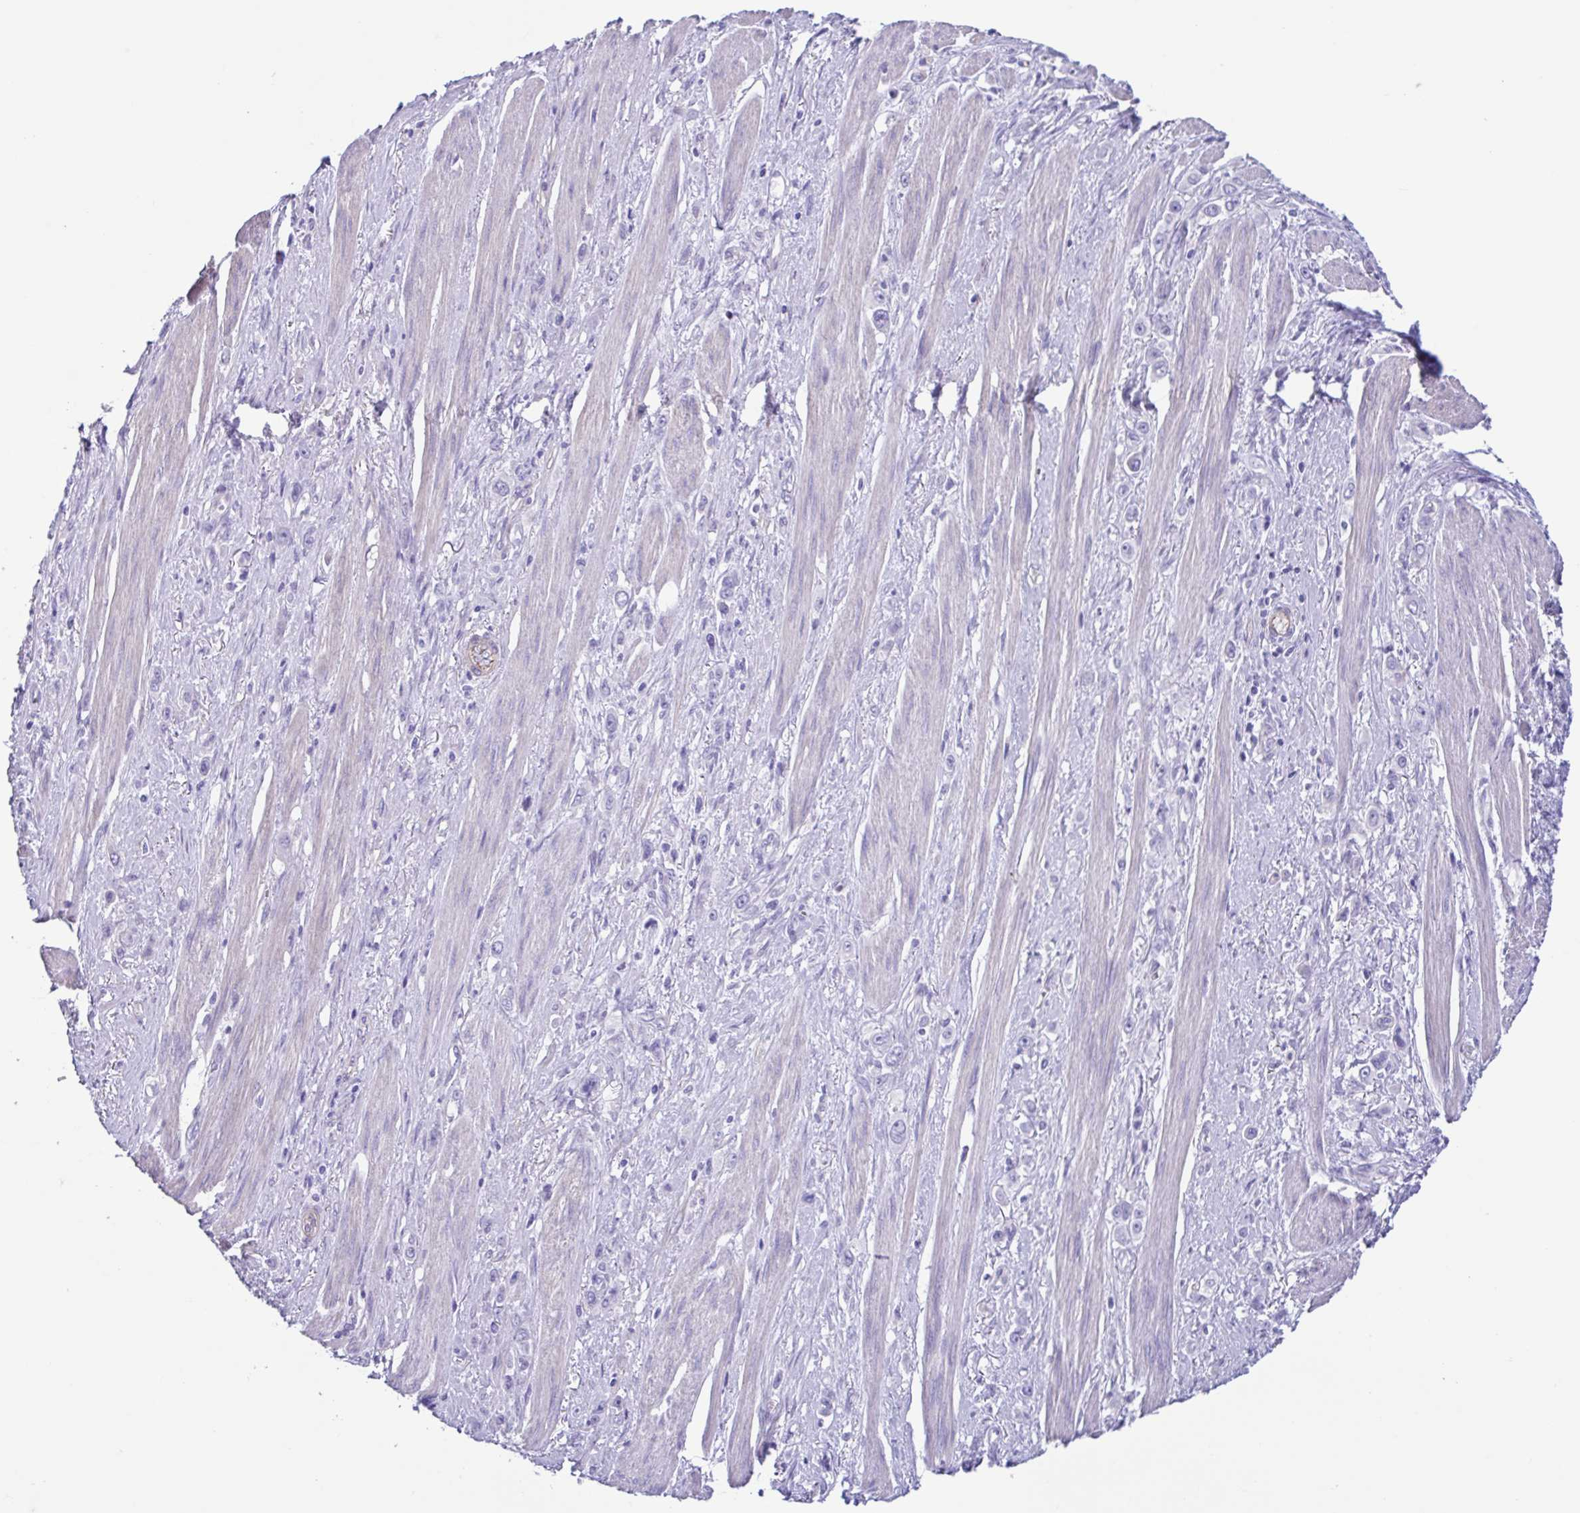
{"staining": {"intensity": "negative", "quantity": "none", "location": "none"}, "tissue": "stomach cancer", "cell_type": "Tumor cells", "image_type": "cancer", "snomed": [{"axis": "morphology", "description": "Adenocarcinoma, NOS"}, {"axis": "topography", "description": "Stomach, upper"}], "caption": "High power microscopy histopathology image of an immunohistochemistry (IHC) image of adenocarcinoma (stomach), revealing no significant staining in tumor cells.", "gene": "CYP11B1", "patient": {"sex": "male", "age": 75}}